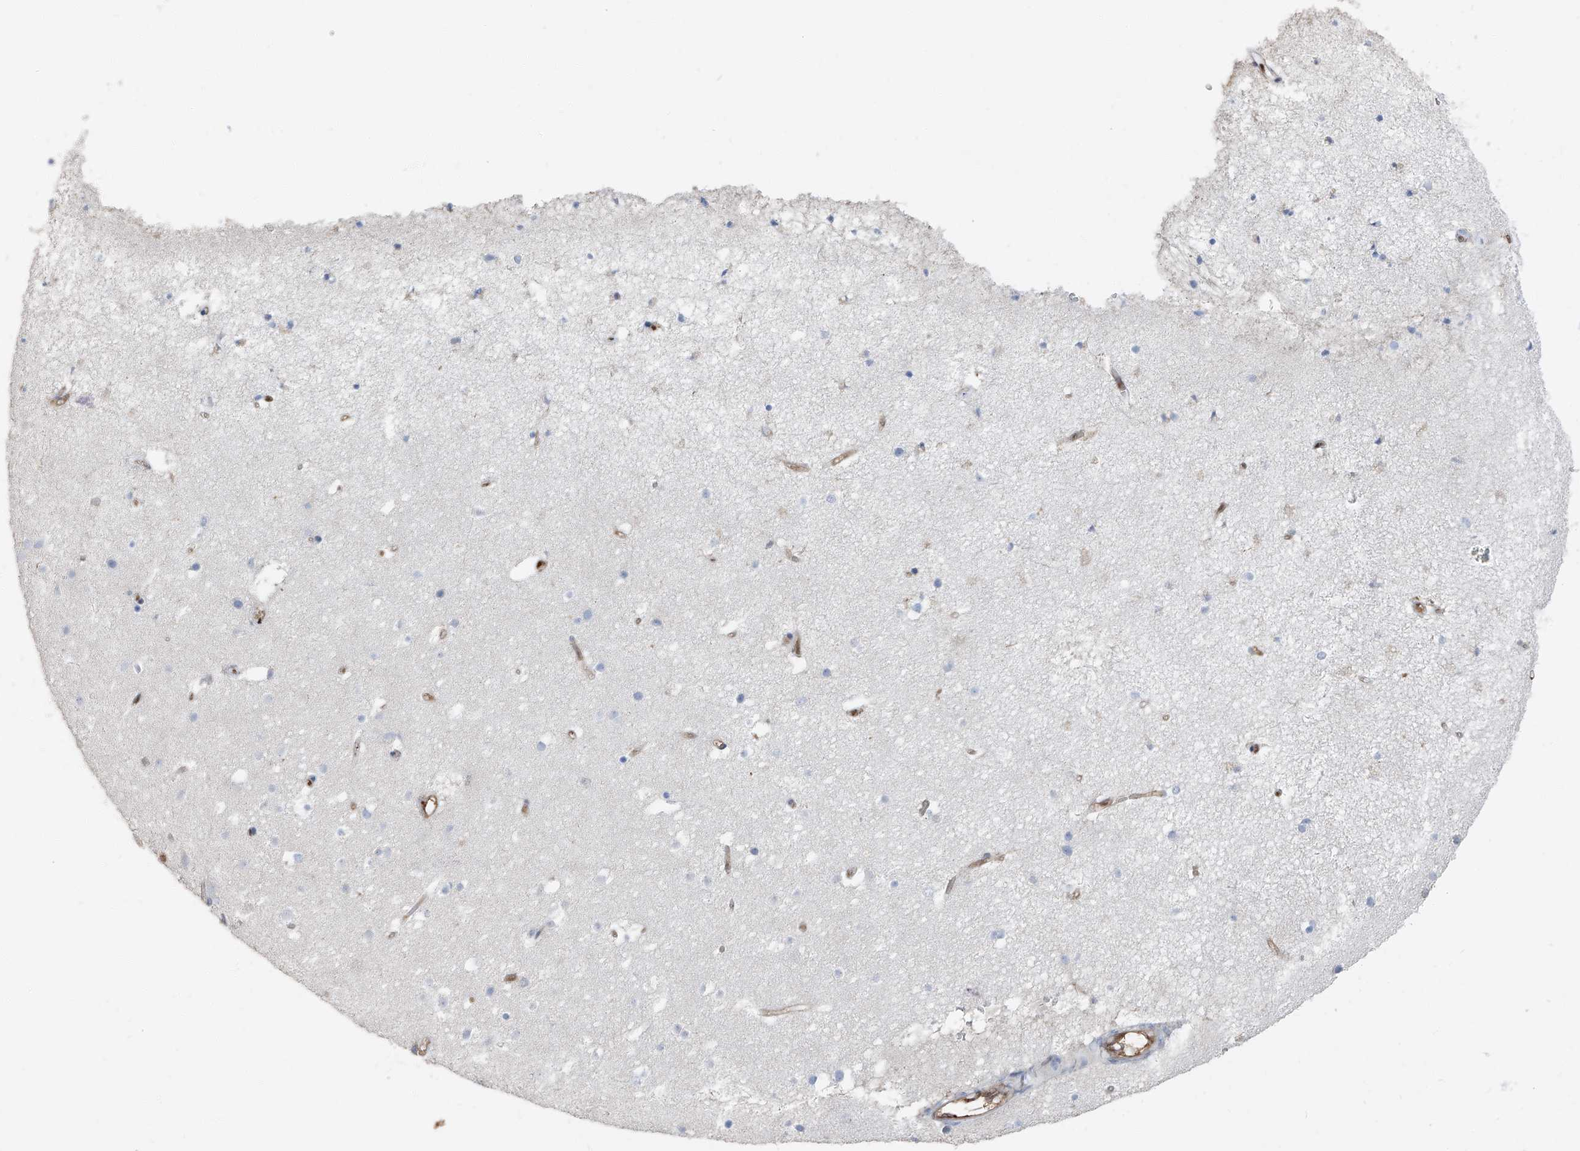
{"staining": {"intensity": "moderate", "quantity": ">75%", "location": "cytoplasmic/membranous"}, "tissue": "cerebral cortex", "cell_type": "Endothelial cells", "image_type": "normal", "snomed": [{"axis": "morphology", "description": "Normal tissue, NOS"}, {"axis": "topography", "description": "Cerebral cortex"}], "caption": "Cerebral cortex stained with IHC demonstrates moderate cytoplasmic/membranous expression in about >75% of endothelial cells.", "gene": "PSMB10", "patient": {"sex": "male", "age": 54}}